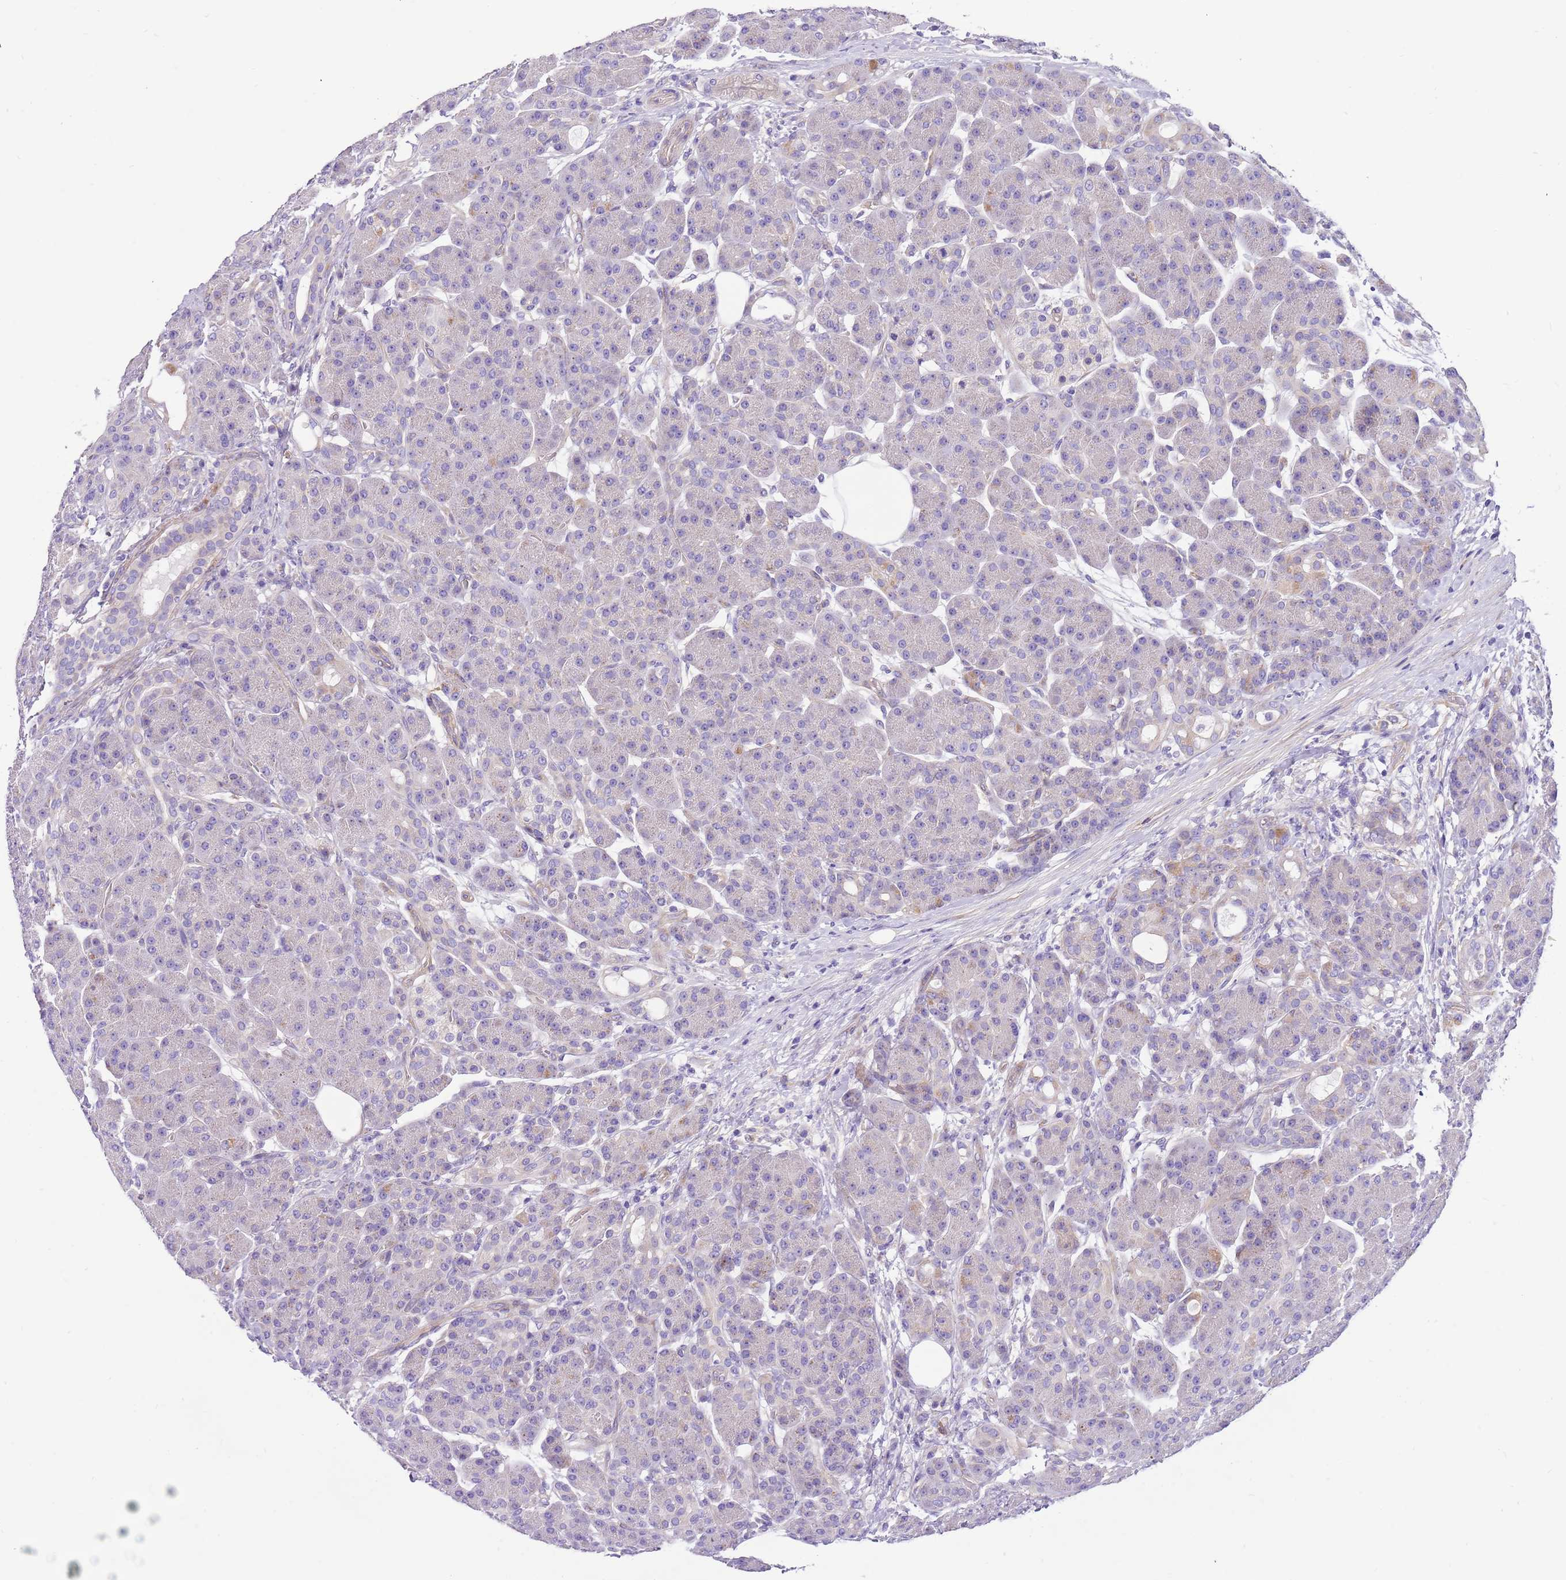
{"staining": {"intensity": "negative", "quantity": "none", "location": "none"}, "tissue": "pancreas", "cell_type": "Exocrine glandular cells", "image_type": "normal", "snomed": [{"axis": "morphology", "description": "Normal tissue, NOS"}, {"axis": "topography", "description": "Pancreas"}], "caption": "Human pancreas stained for a protein using IHC displays no expression in exocrine glandular cells.", "gene": "SERINC3", "patient": {"sex": "male", "age": 63}}